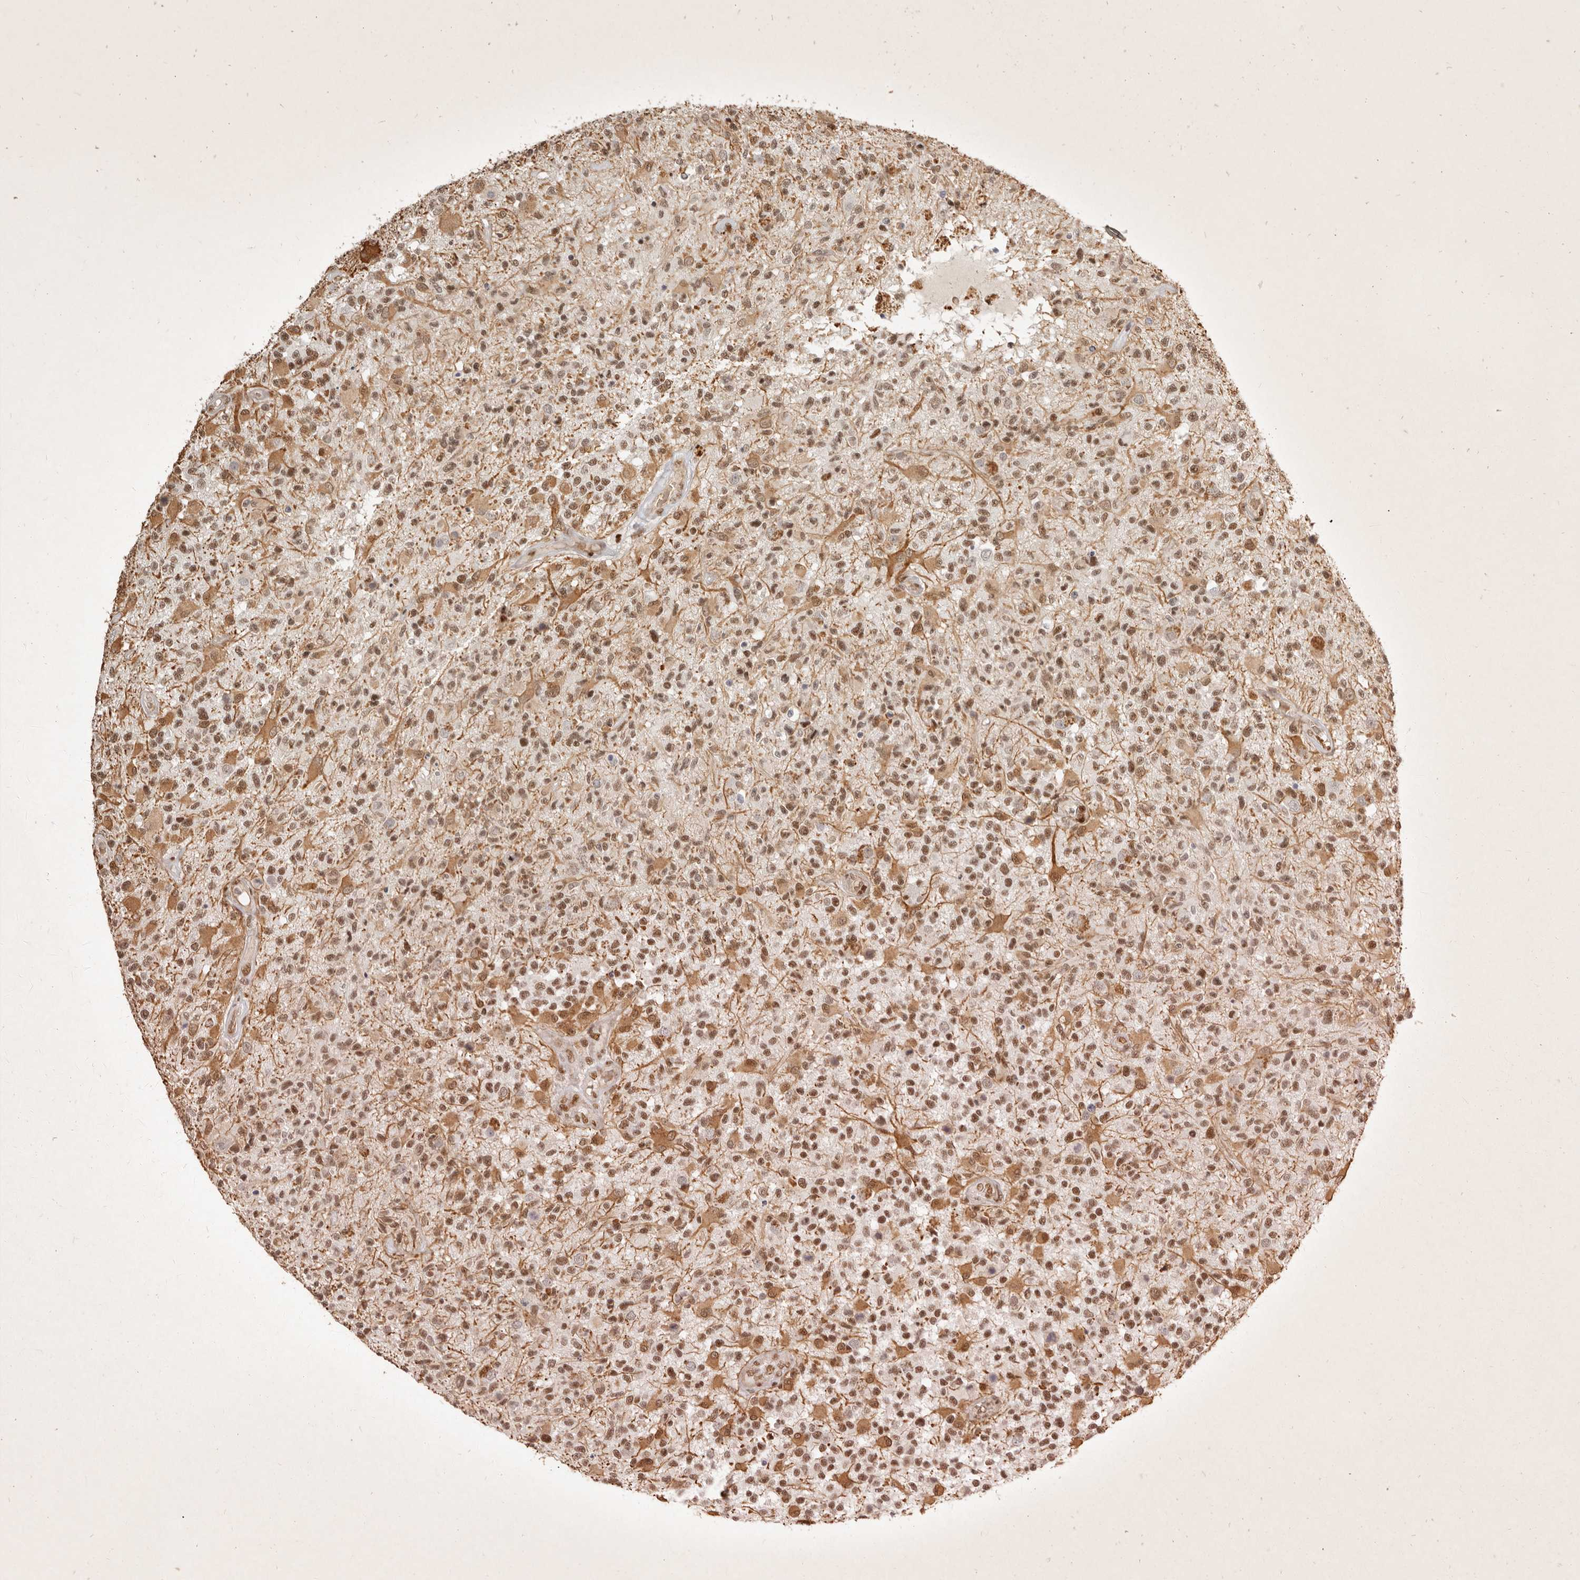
{"staining": {"intensity": "moderate", "quantity": ">75%", "location": "nuclear"}, "tissue": "glioma", "cell_type": "Tumor cells", "image_type": "cancer", "snomed": [{"axis": "morphology", "description": "Glioma, malignant, High grade"}, {"axis": "morphology", "description": "Glioblastoma, NOS"}, {"axis": "topography", "description": "Brain"}], "caption": "Glioma was stained to show a protein in brown. There is medium levels of moderate nuclear staining in approximately >75% of tumor cells.", "gene": "GABPA", "patient": {"sex": "male", "age": 60}}